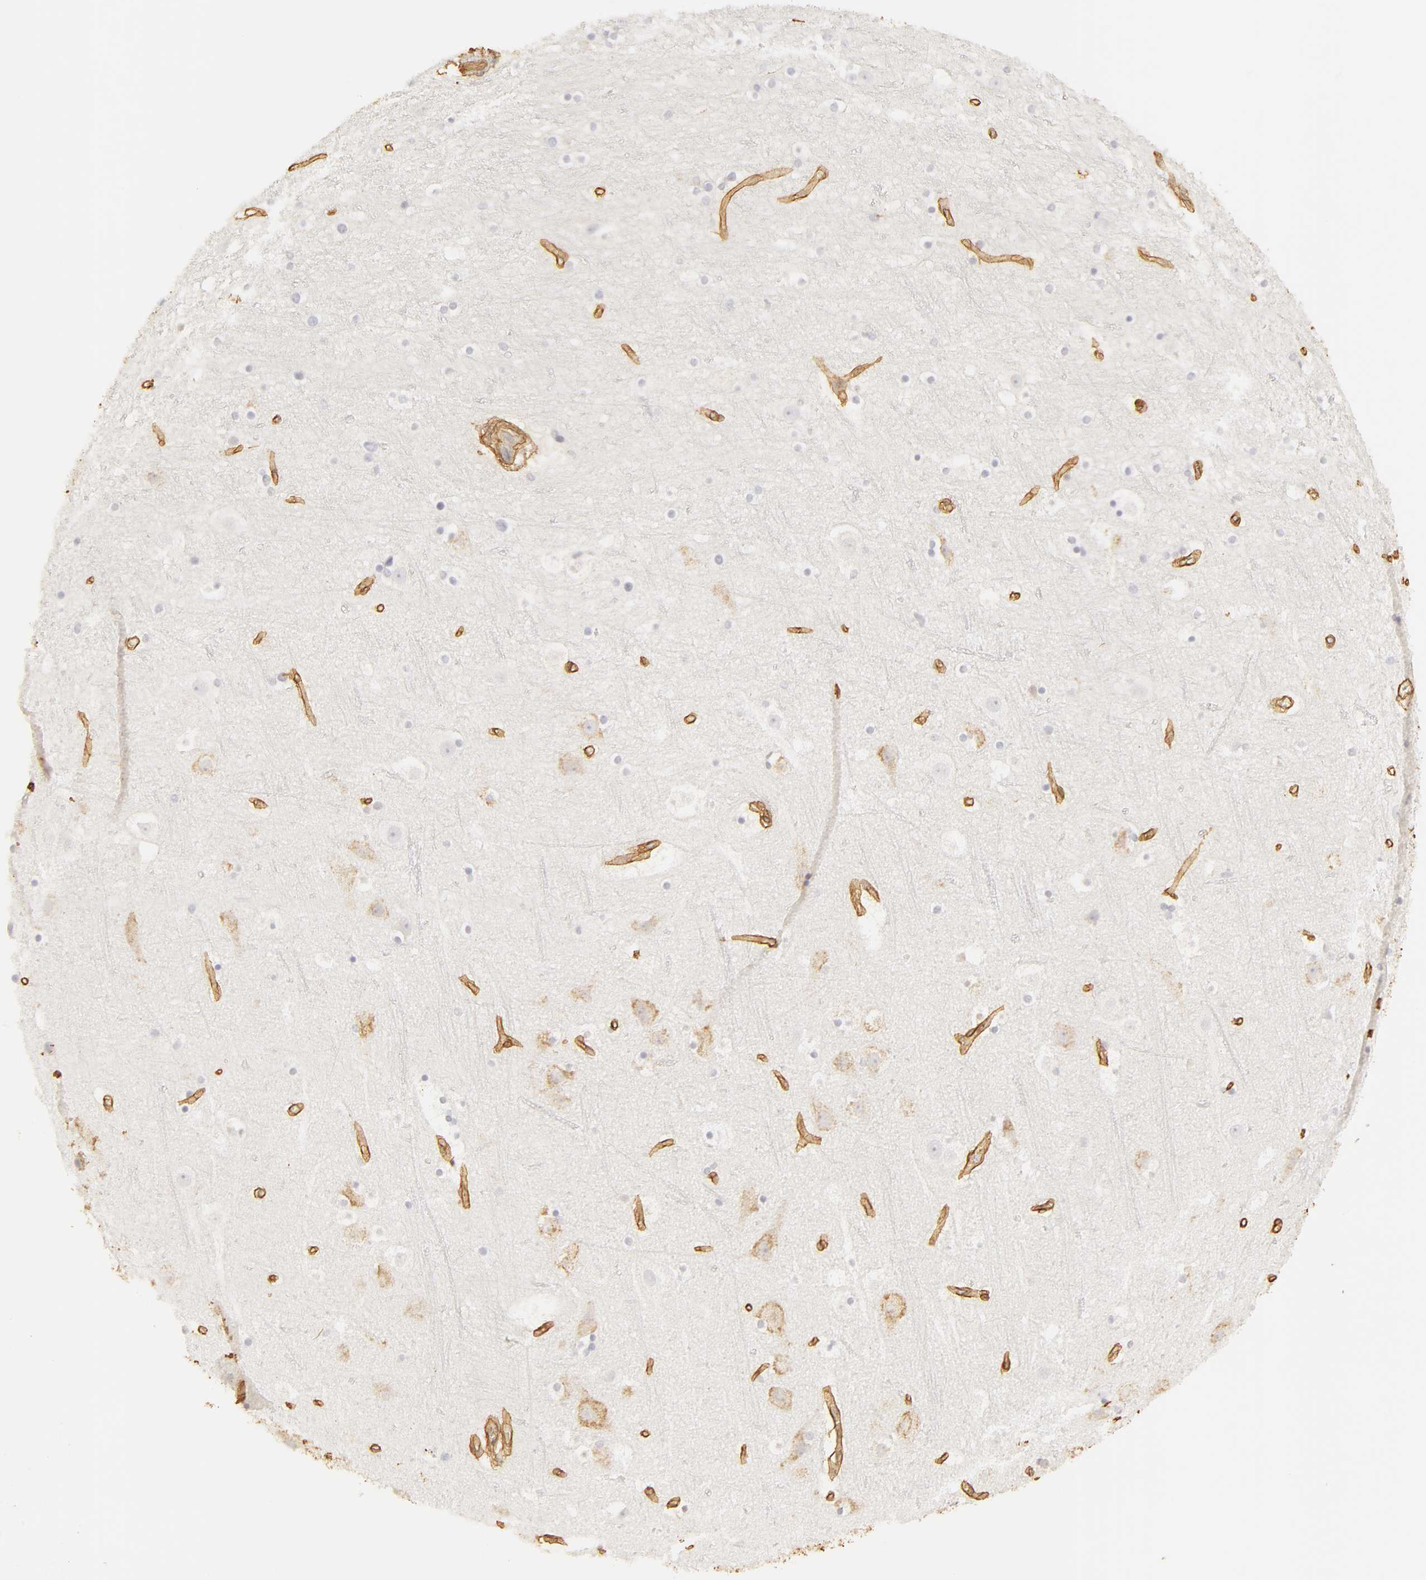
{"staining": {"intensity": "moderate", "quantity": ">75%", "location": "cytoplasmic/membranous"}, "tissue": "cerebral cortex", "cell_type": "Endothelial cells", "image_type": "normal", "snomed": [{"axis": "morphology", "description": "Normal tissue, NOS"}, {"axis": "topography", "description": "Cerebral cortex"}], "caption": "IHC histopathology image of benign cerebral cortex stained for a protein (brown), which displays medium levels of moderate cytoplasmic/membranous staining in approximately >75% of endothelial cells.", "gene": "COL4A1", "patient": {"sex": "male", "age": 45}}